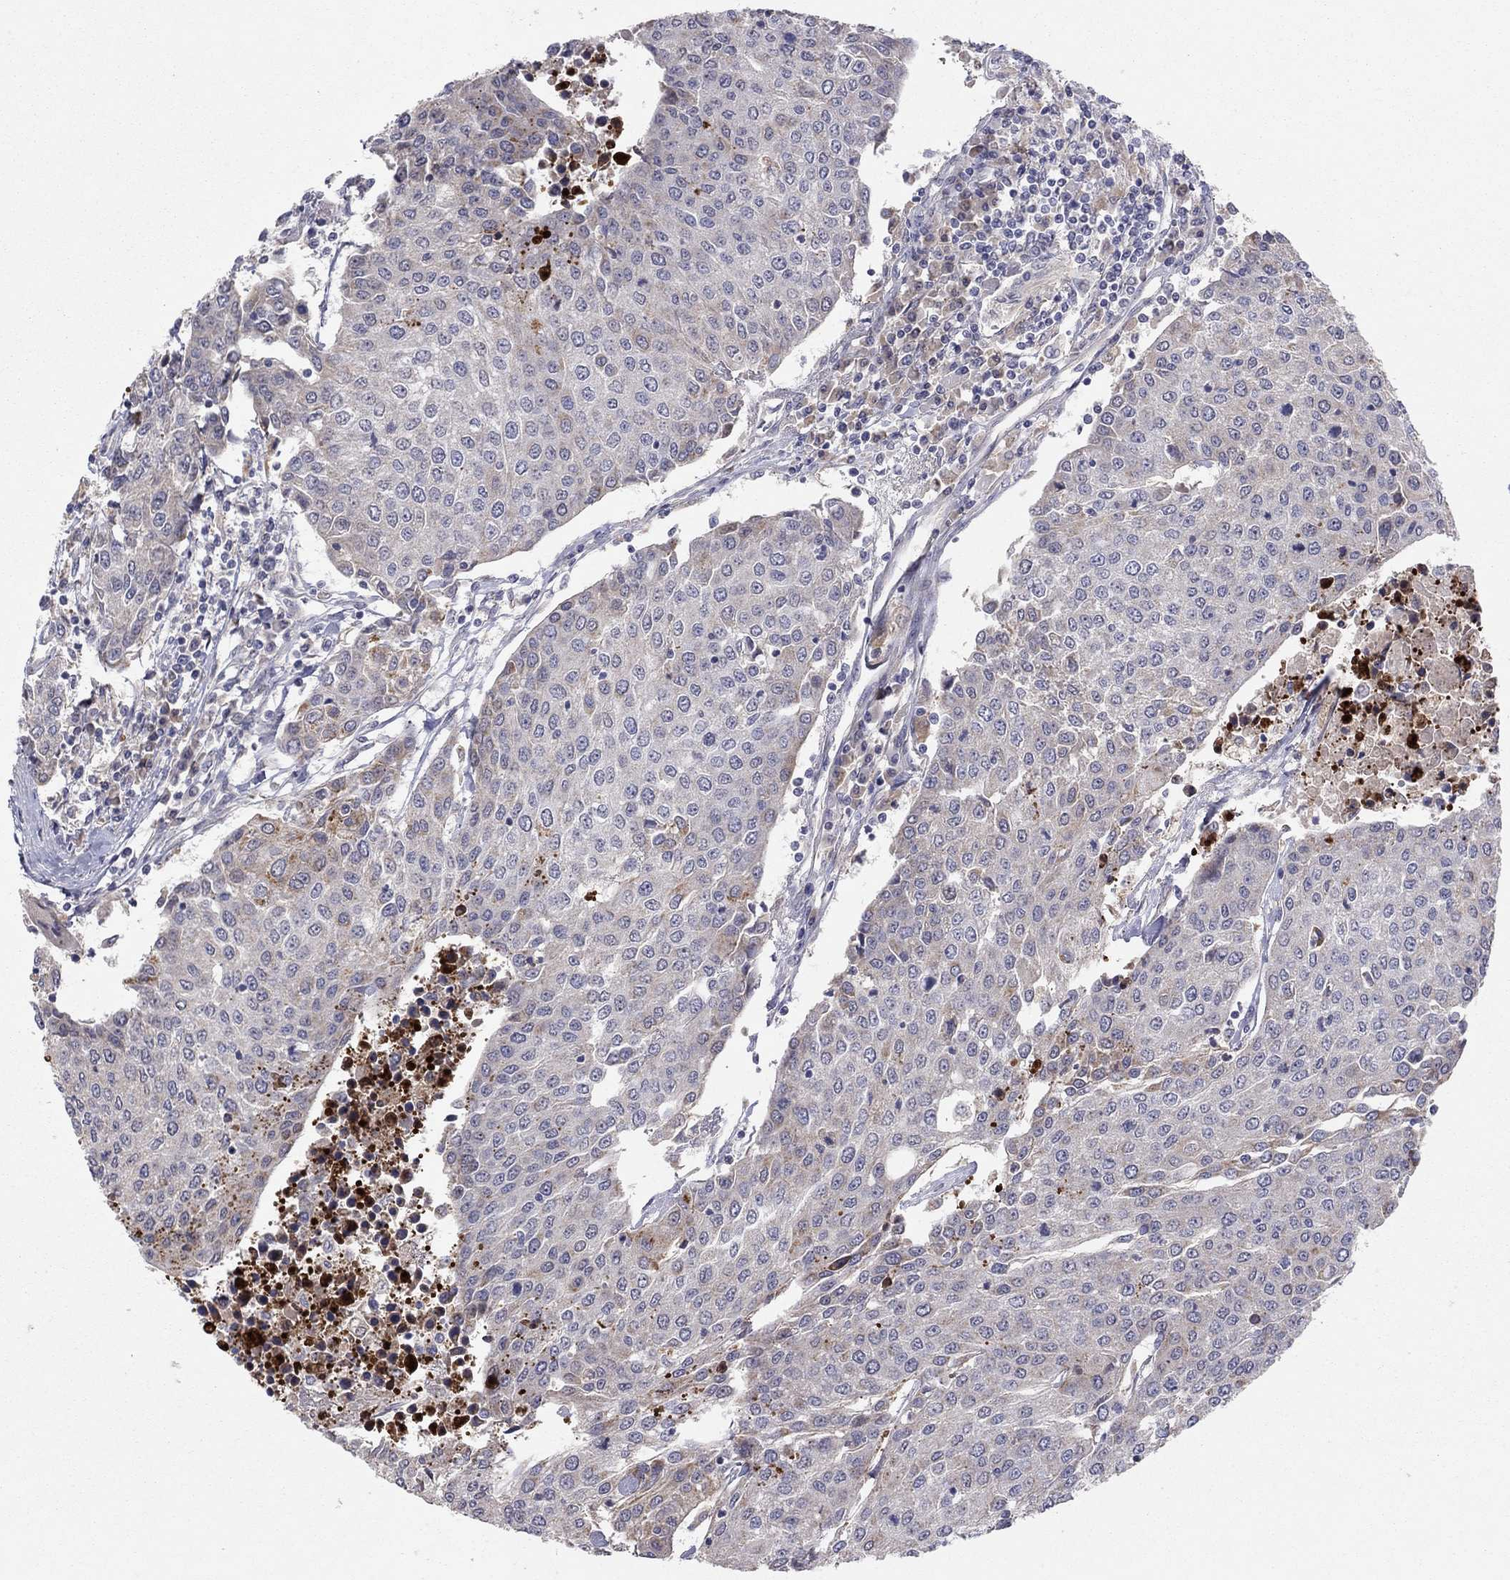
{"staining": {"intensity": "negative", "quantity": "none", "location": "none"}, "tissue": "urothelial cancer", "cell_type": "Tumor cells", "image_type": "cancer", "snomed": [{"axis": "morphology", "description": "Urothelial carcinoma, High grade"}, {"axis": "topography", "description": "Urinary bladder"}], "caption": "Immunohistochemistry histopathology image of urothelial cancer stained for a protein (brown), which exhibits no expression in tumor cells. Brightfield microscopy of immunohistochemistry stained with DAB (3,3'-diaminobenzidine) (brown) and hematoxylin (blue), captured at high magnification.", "gene": "CRACDL", "patient": {"sex": "female", "age": 85}}